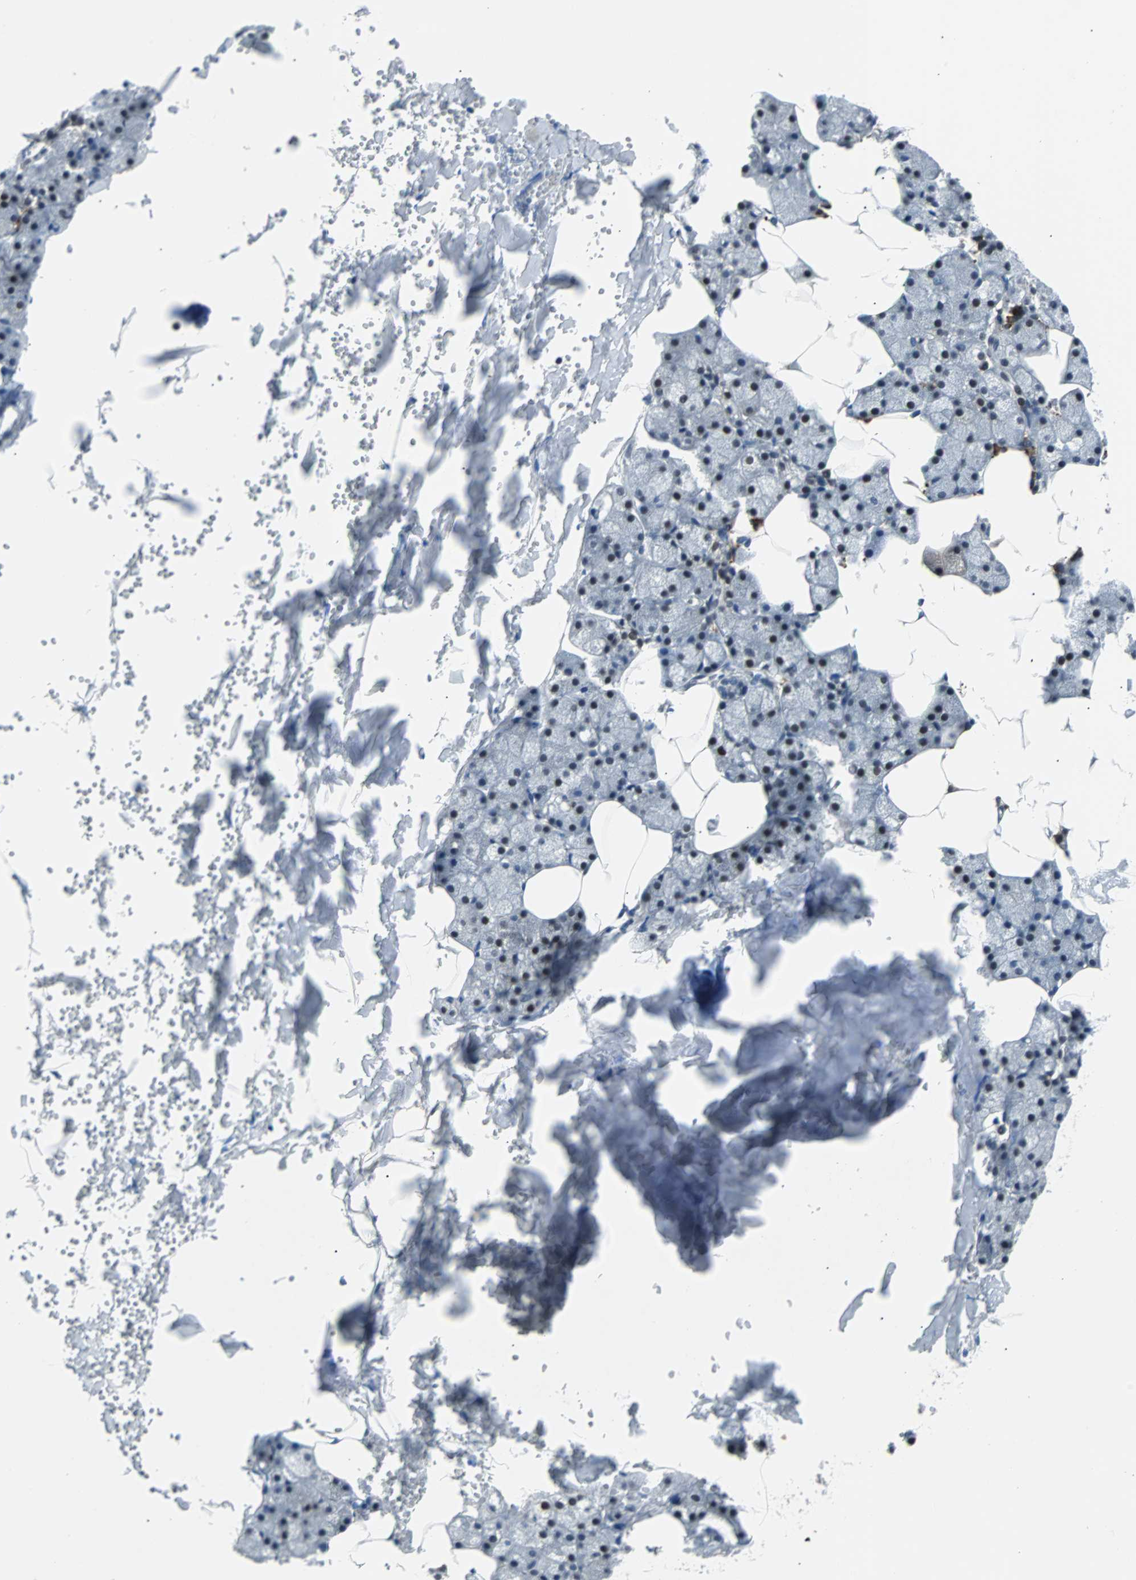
{"staining": {"intensity": "moderate", "quantity": "<25%", "location": "nuclear"}, "tissue": "salivary gland", "cell_type": "Glandular cells", "image_type": "normal", "snomed": [{"axis": "morphology", "description": "Normal tissue, NOS"}, {"axis": "topography", "description": "Salivary gland"}], "caption": "Immunohistochemistry (IHC) photomicrograph of normal salivary gland: human salivary gland stained using immunohistochemistry reveals low levels of moderate protein expression localized specifically in the nuclear of glandular cells, appearing as a nuclear brown color.", "gene": "USP28", "patient": {"sex": "male", "age": 62}}